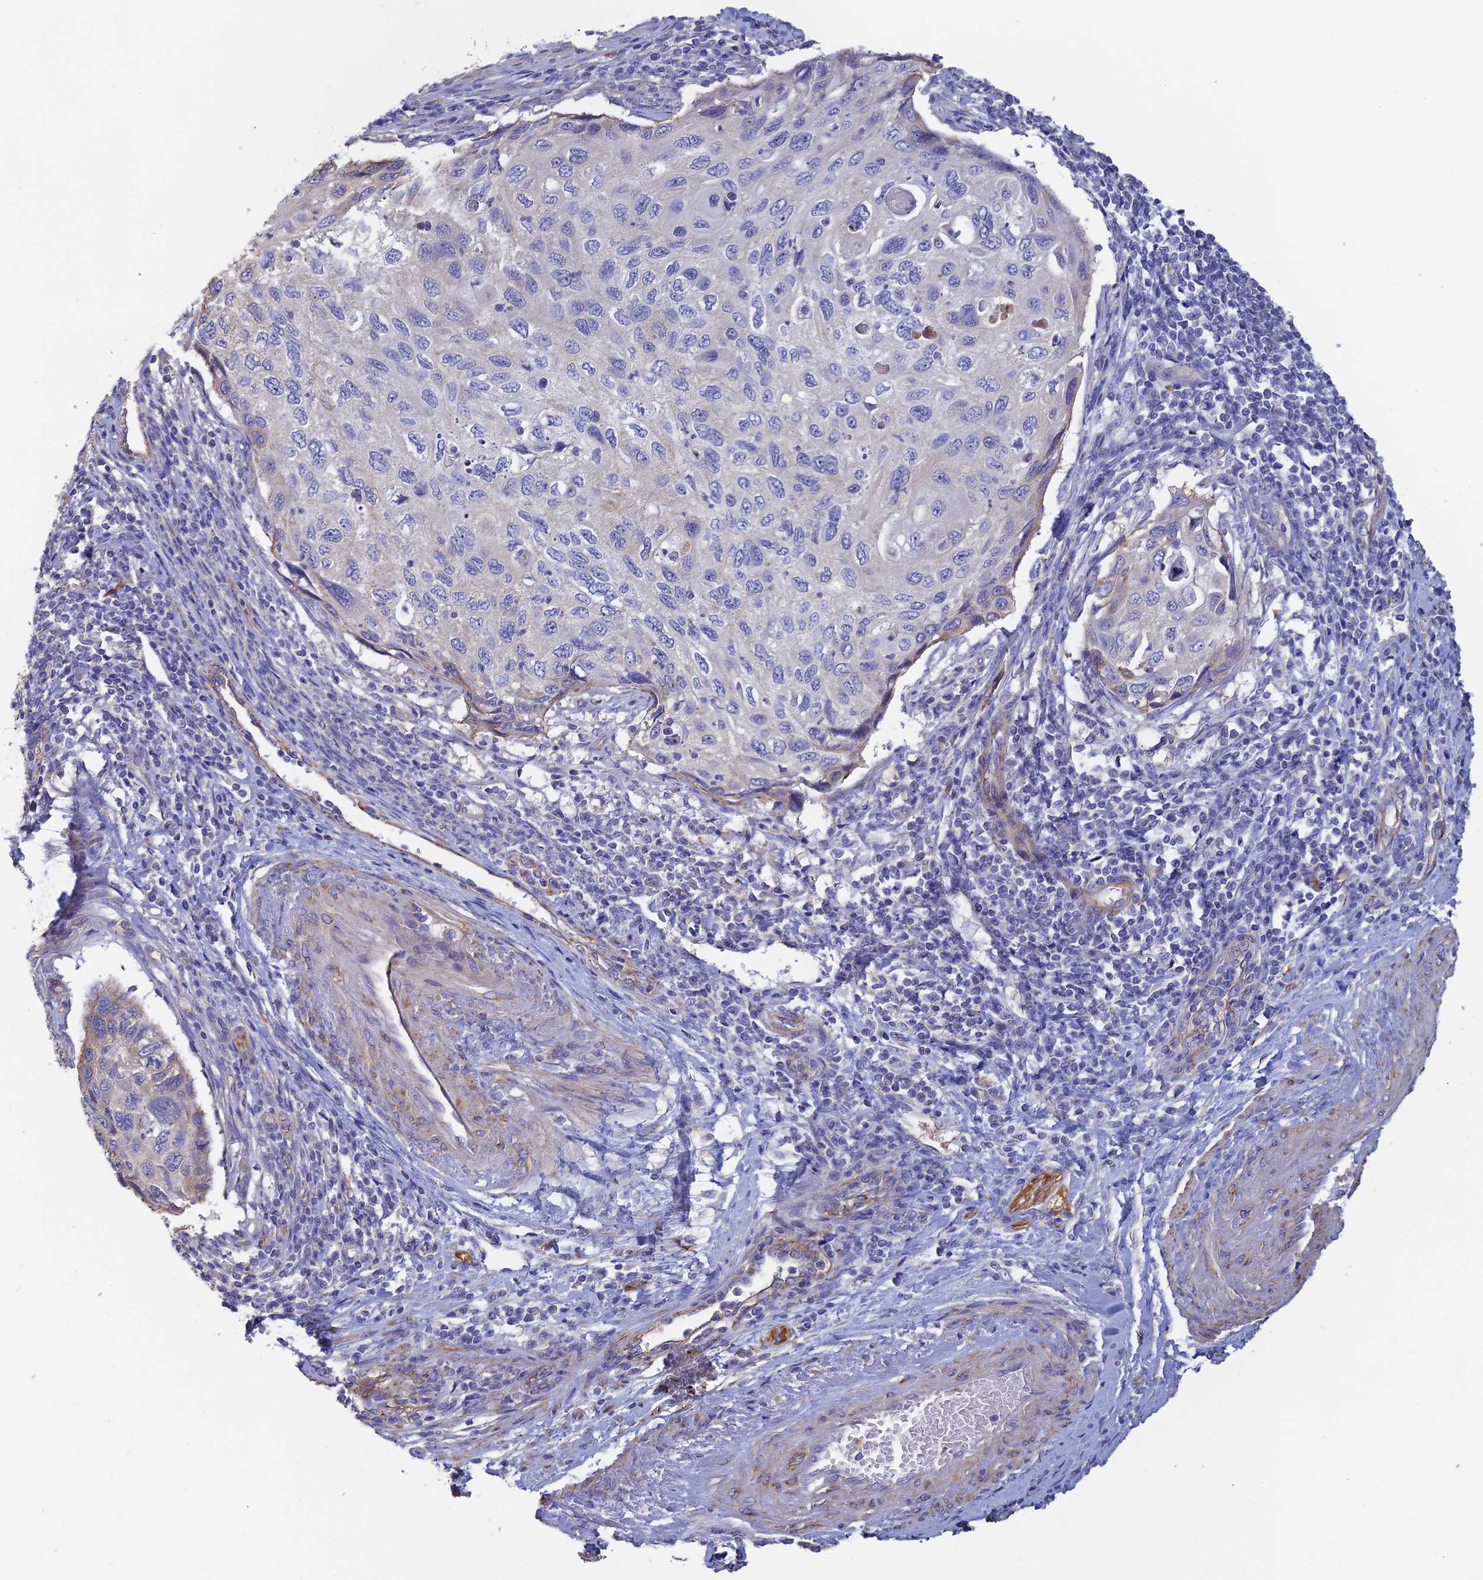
{"staining": {"intensity": "negative", "quantity": "none", "location": "none"}, "tissue": "cervical cancer", "cell_type": "Tumor cells", "image_type": "cancer", "snomed": [{"axis": "morphology", "description": "Squamous cell carcinoma, NOS"}, {"axis": "topography", "description": "Cervix"}], "caption": "Immunohistochemical staining of human cervical cancer (squamous cell carcinoma) demonstrates no significant staining in tumor cells.", "gene": "PCDHA5", "patient": {"sex": "female", "age": 70}}